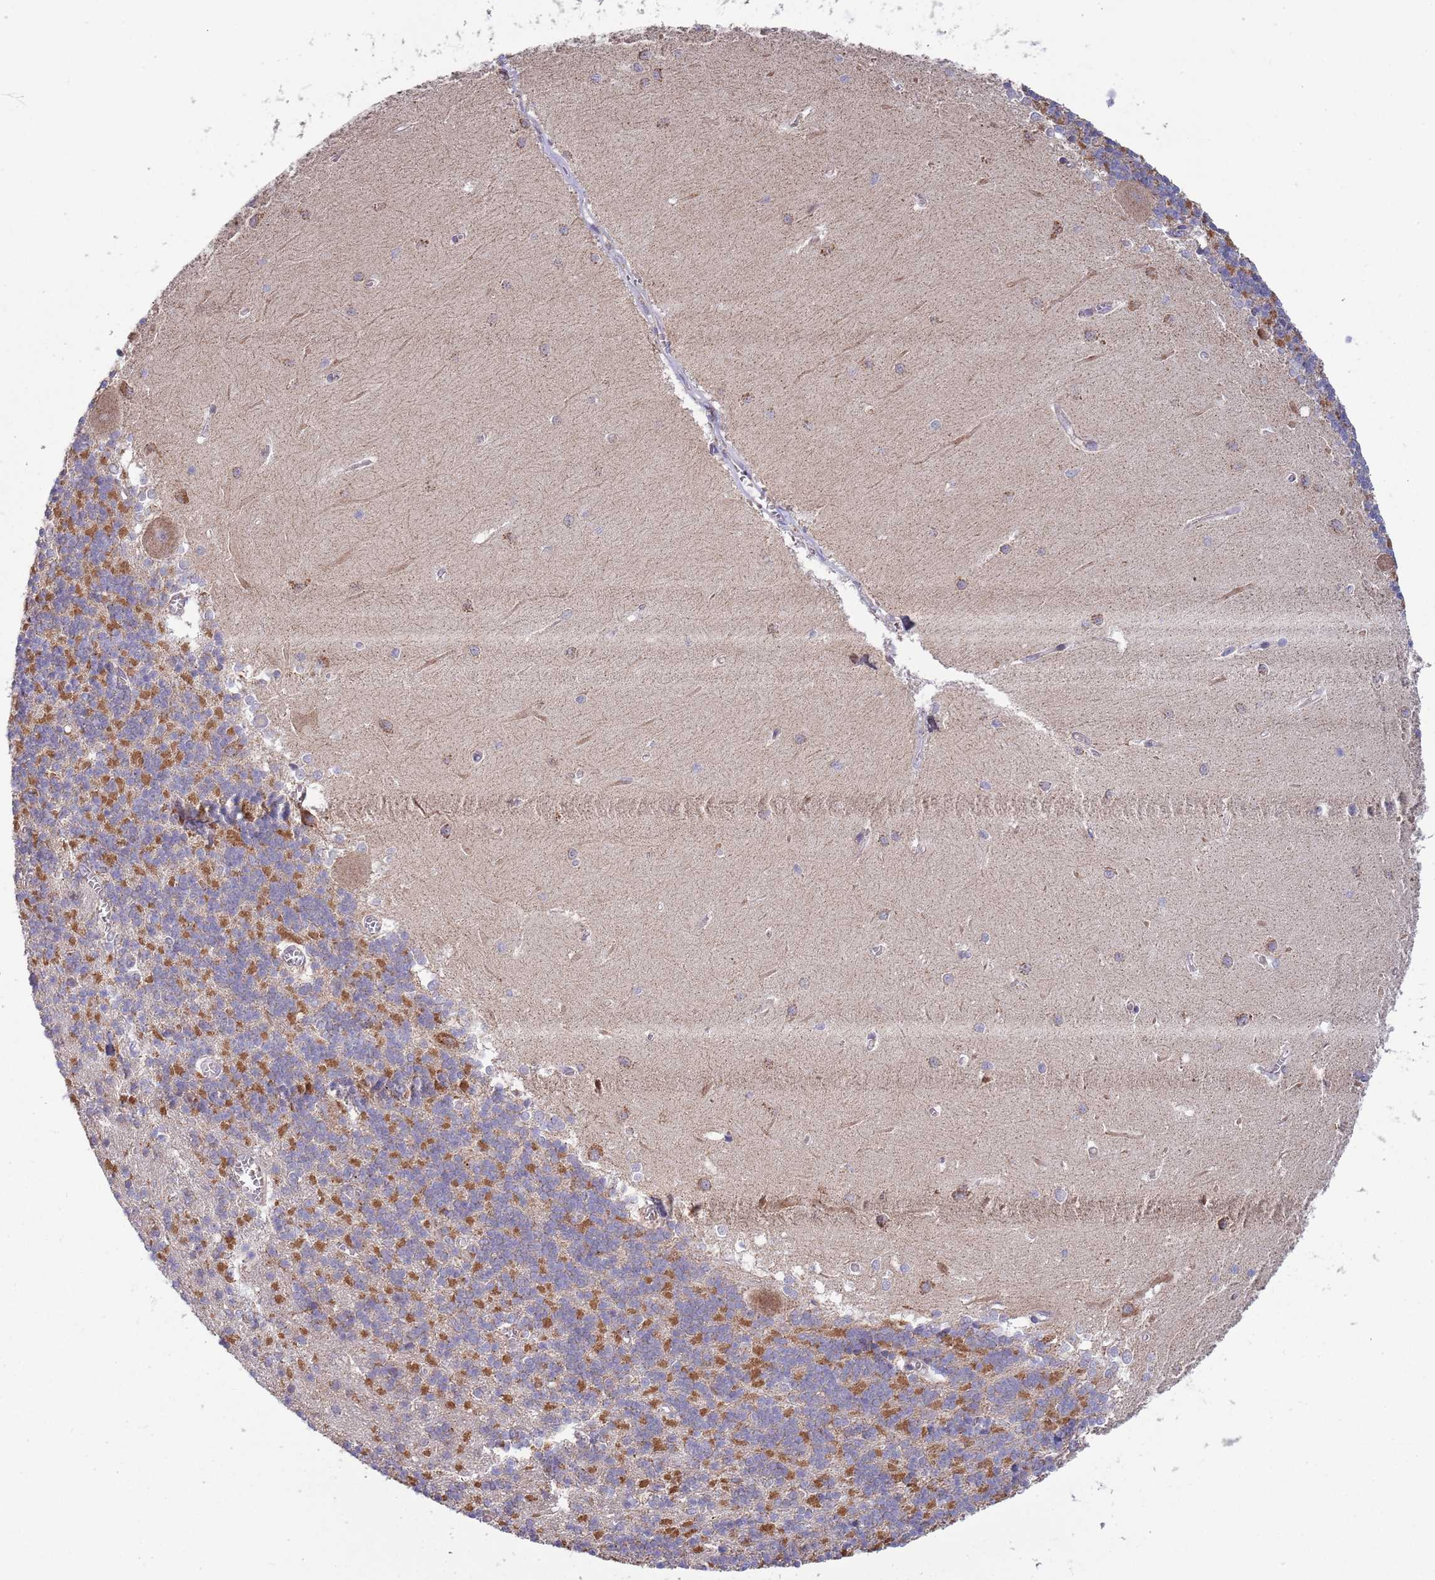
{"staining": {"intensity": "strong", "quantity": "25%-75%", "location": "cytoplasmic/membranous"}, "tissue": "cerebellum", "cell_type": "Cells in granular layer", "image_type": "normal", "snomed": [{"axis": "morphology", "description": "Normal tissue, NOS"}, {"axis": "topography", "description": "Cerebellum"}], "caption": "This is a micrograph of immunohistochemistry staining of unremarkable cerebellum, which shows strong expression in the cytoplasmic/membranous of cells in granular layer.", "gene": "VPS16", "patient": {"sex": "male", "age": 37}}